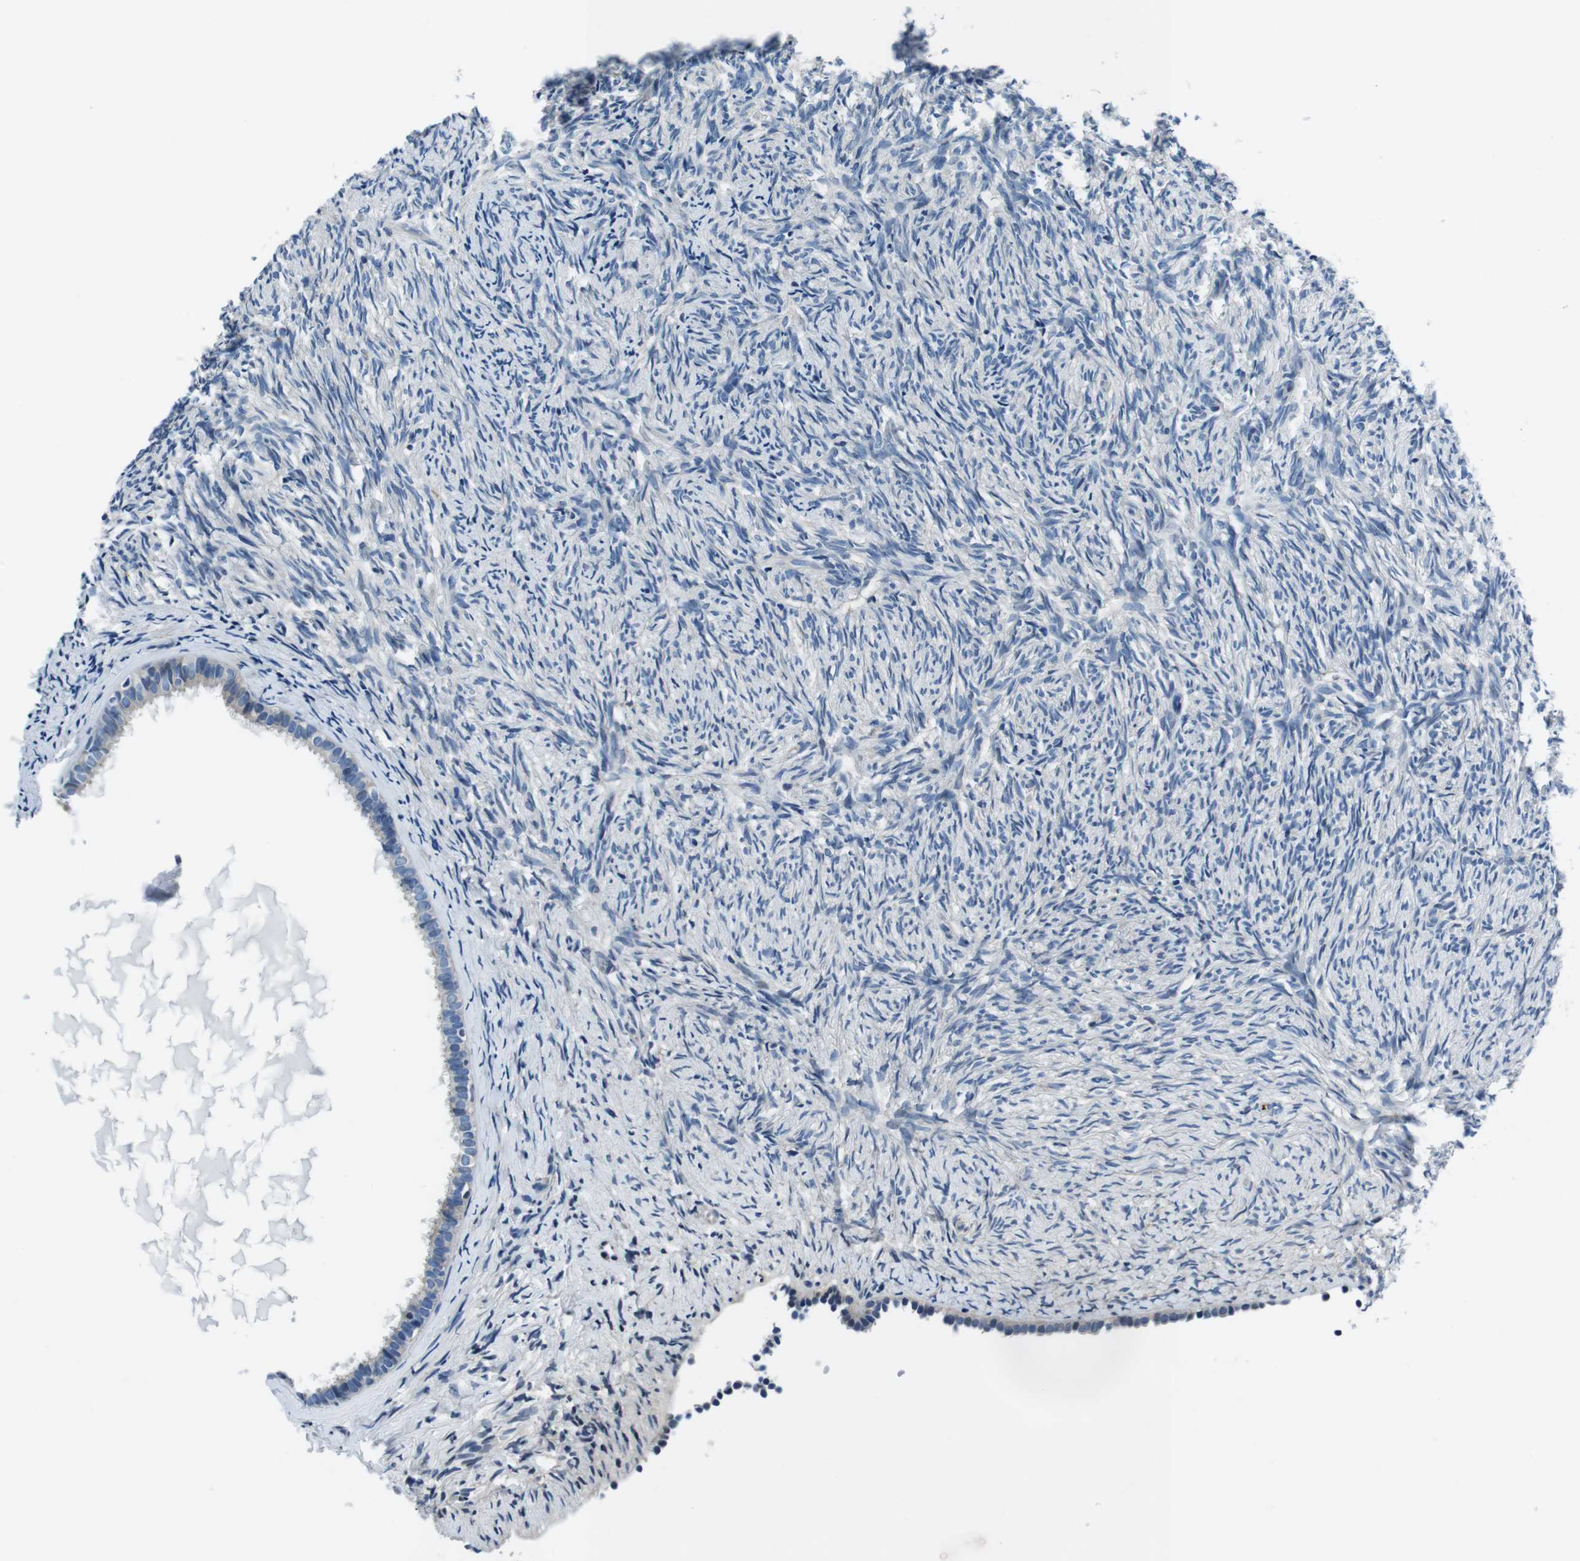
{"staining": {"intensity": "negative", "quantity": "none", "location": "none"}, "tissue": "ovary", "cell_type": "Follicle cells", "image_type": "normal", "snomed": [{"axis": "morphology", "description": "Normal tissue, NOS"}, {"axis": "topography", "description": "Ovary"}], "caption": "An IHC histopathology image of normal ovary is shown. There is no staining in follicle cells of ovary.", "gene": "KCNJ5", "patient": {"sex": "female", "age": 60}}